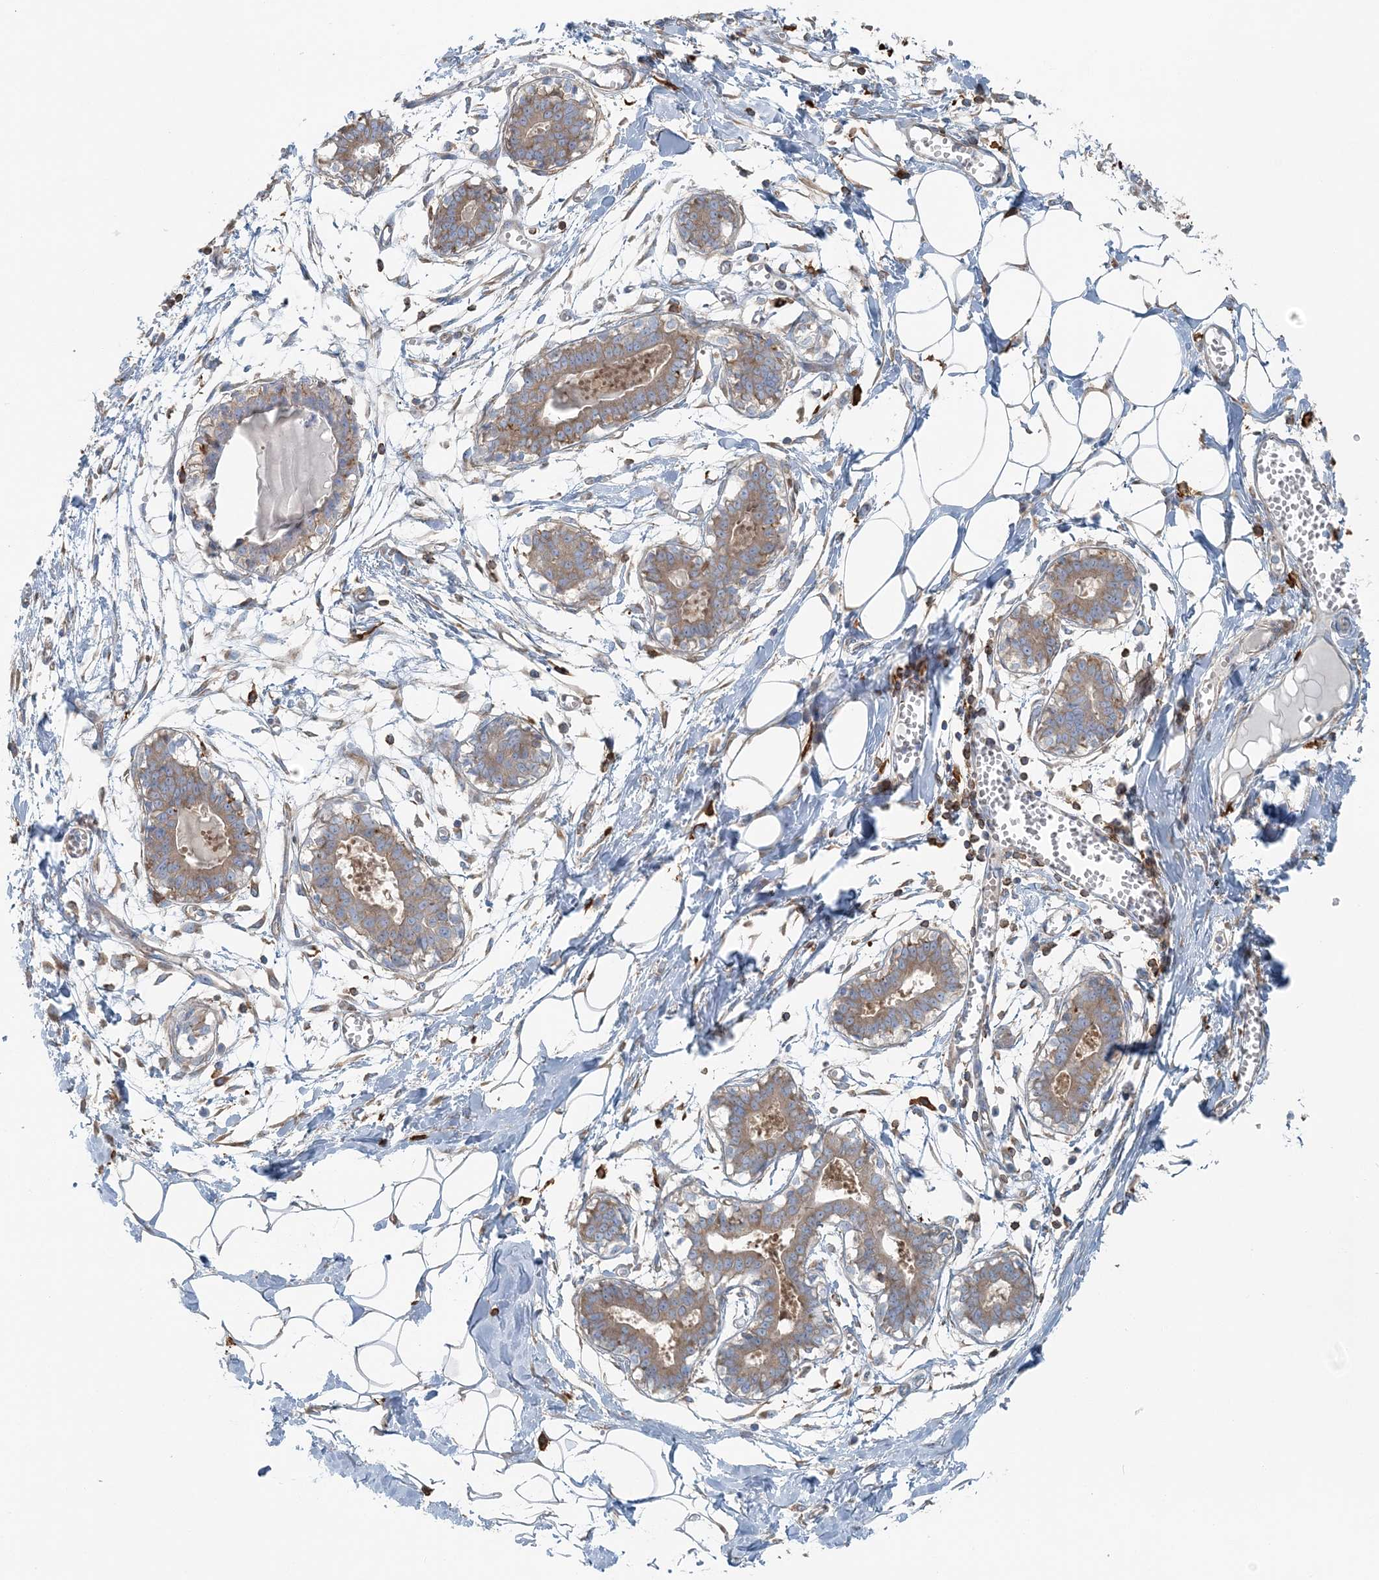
{"staining": {"intensity": "negative", "quantity": "none", "location": "none"}, "tissue": "breast", "cell_type": "Adipocytes", "image_type": "normal", "snomed": [{"axis": "morphology", "description": "Normal tissue, NOS"}, {"axis": "topography", "description": "Breast"}], "caption": "Immunohistochemical staining of unremarkable breast displays no significant staining in adipocytes.", "gene": "SNX2", "patient": {"sex": "female", "age": 27}}